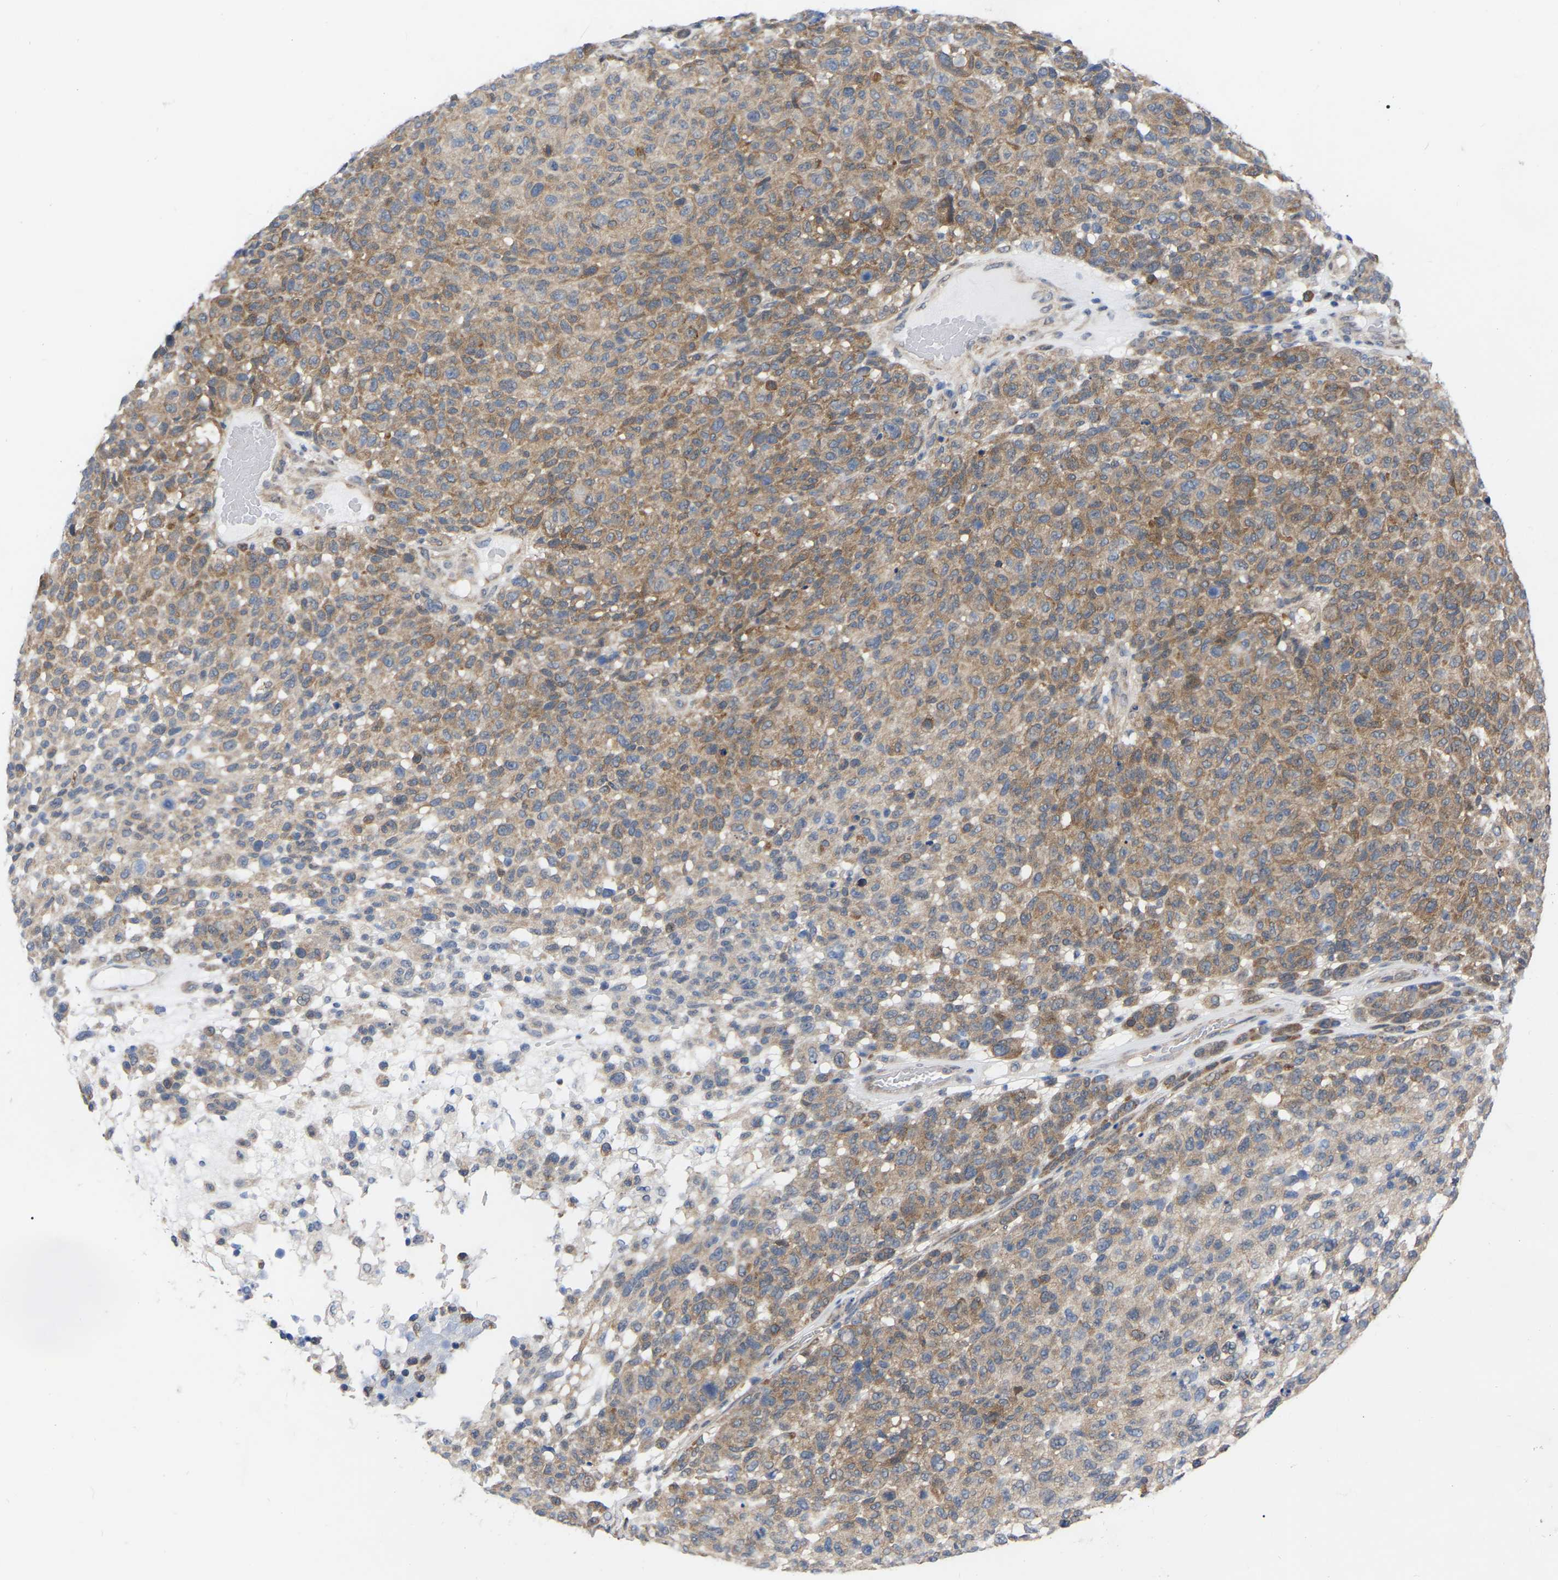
{"staining": {"intensity": "moderate", "quantity": ">75%", "location": "cytoplasmic/membranous"}, "tissue": "melanoma", "cell_type": "Tumor cells", "image_type": "cancer", "snomed": [{"axis": "morphology", "description": "Malignant melanoma, NOS"}, {"axis": "topography", "description": "Skin"}], "caption": "Moderate cytoplasmic/membranous protein positivity is seen in about >75% of tumor cells in melanoma.", "gene": "UBE4B", "patient": {"sex": "male", "age": 59}}